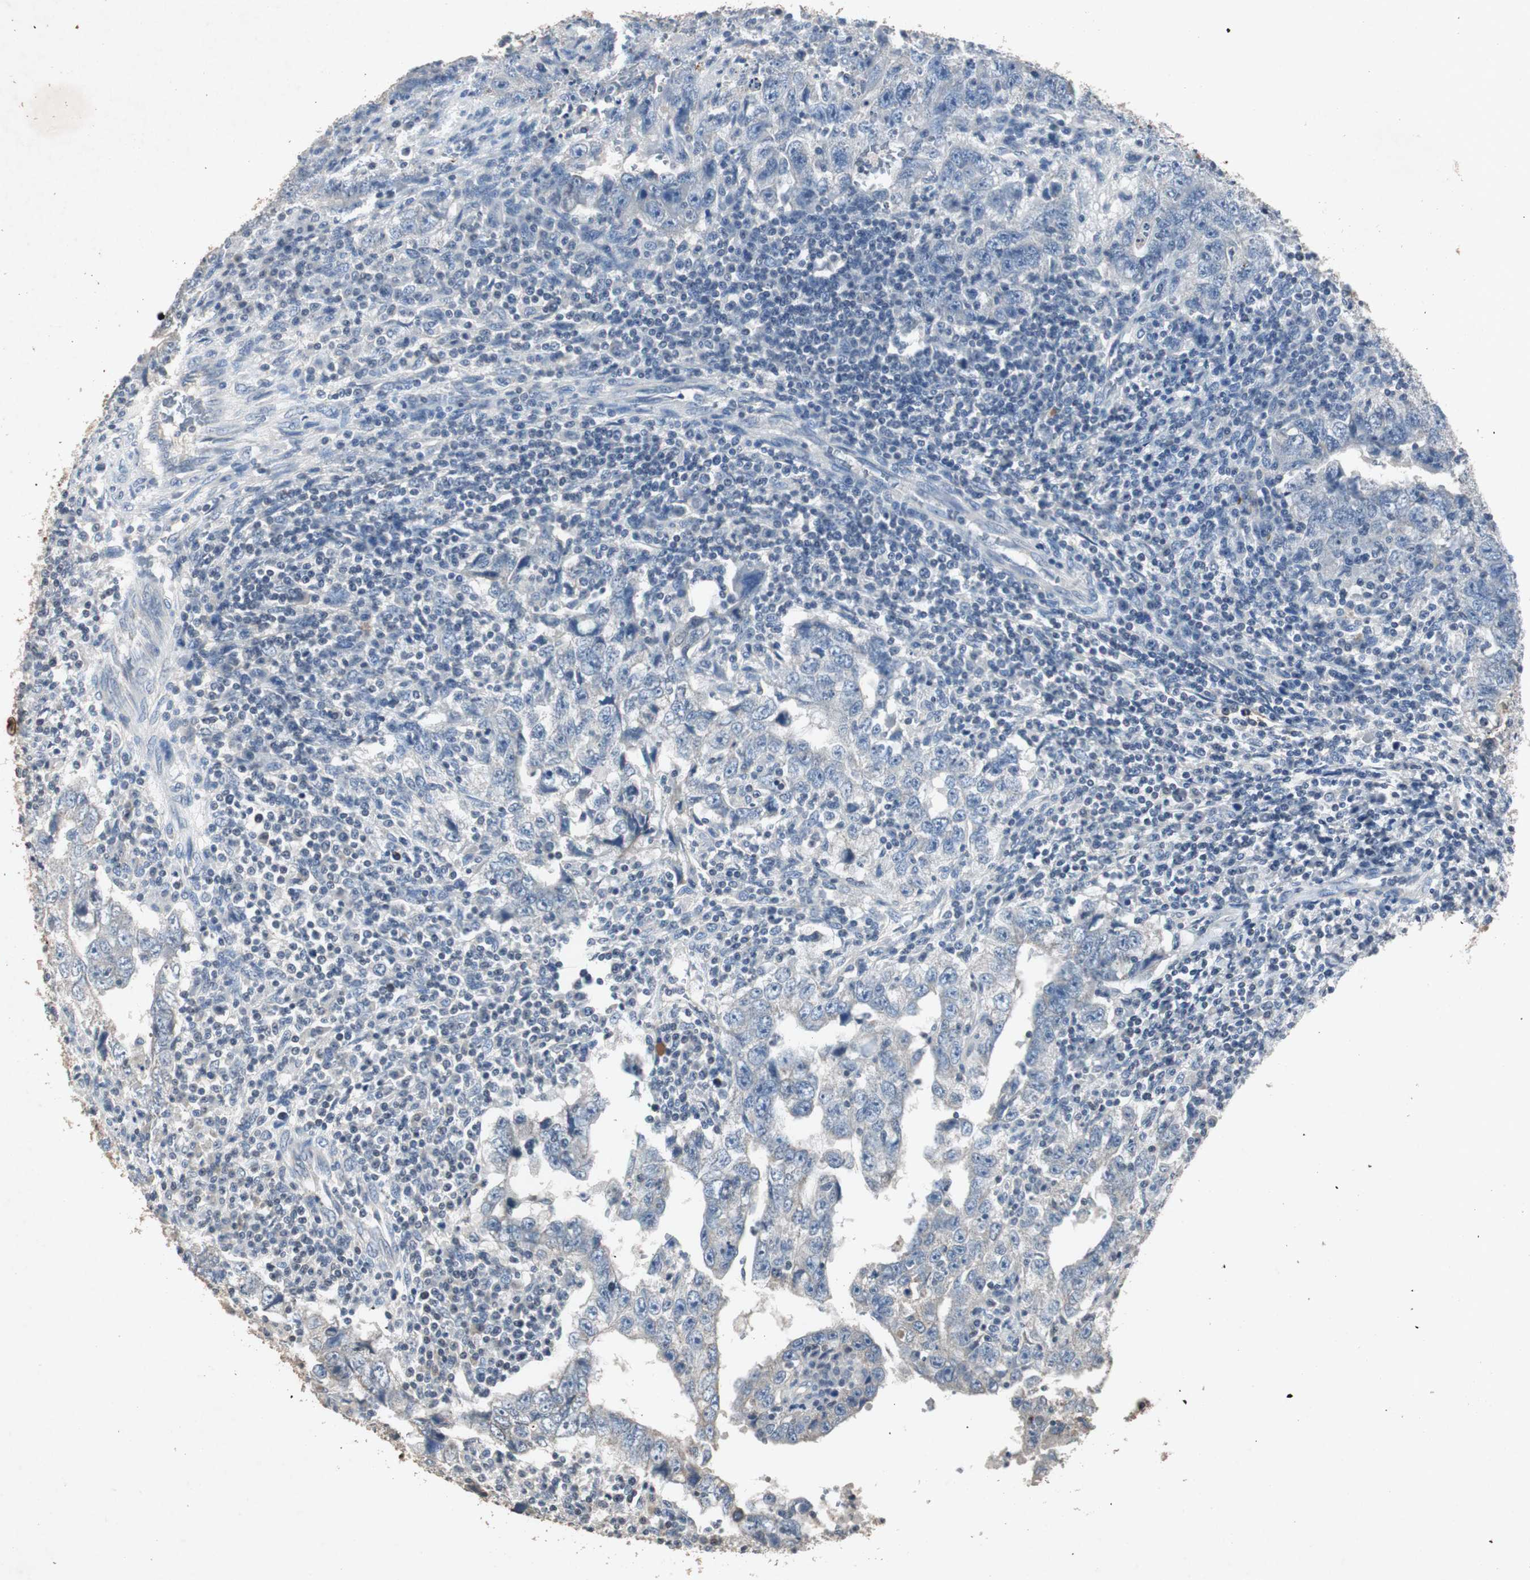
{"staining": {"intensity": "negative", "quantity": "none", "location": "none"}, "tissue": "testis cancer", "cell_type": "Tumor cells", "image_type": "cancer", "snomed": [{"axis": "morphology", "description": "Carcinoma, Embryonal, NOS"}, {"axis": "topography", "description": "Testis"}], "caption": "High magnification brightfield microscopy of testis cancer (embryonal carcinoma) stained with DAB (brown) and counterstained with hematoxylin (blue): tumor cells show no significant staining.", "gene": "ADNP2", "patient": {"sex": "male", "age": 26}}